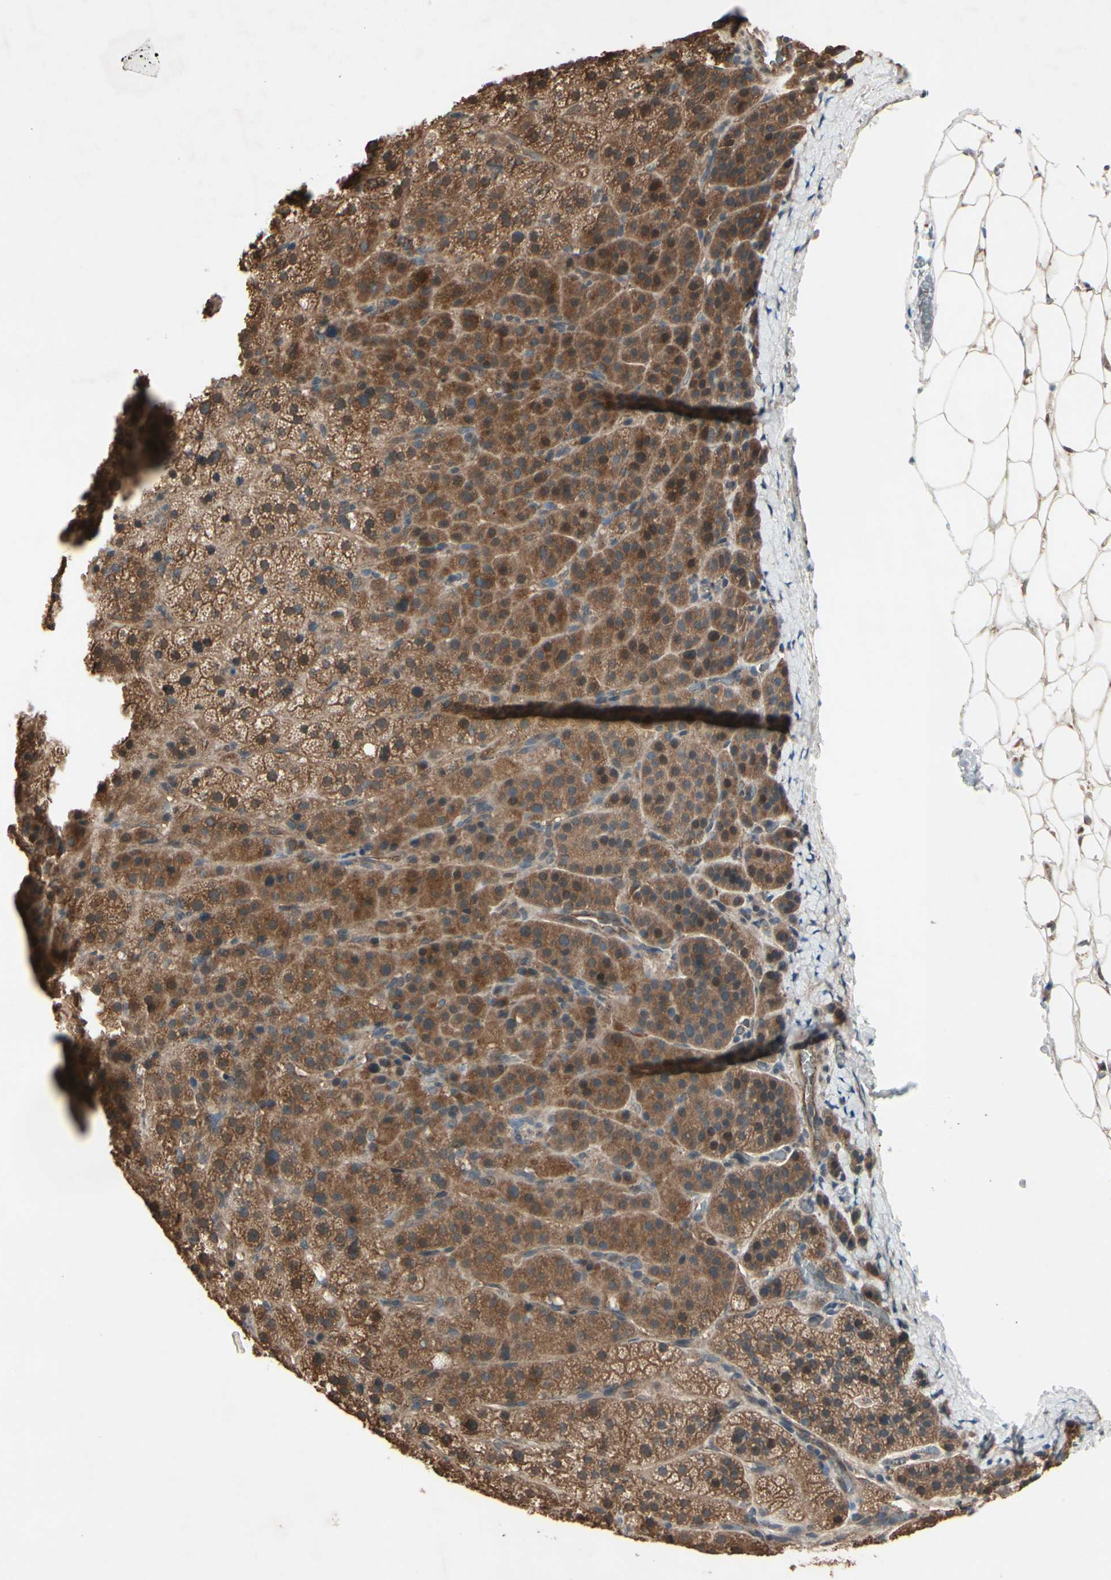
{"staining": {"intensity": "moderate", "quantity": ">75%", "location": "cytoplasmic/membranous"}, "tissue": "adrenal gland", "cell_type": "Glandular cells", "image_type": "normal", "snomed": [{"axis": "morphology", "description": "Normal tissue, NOS"}, {"axis": "topography", "description": "Adrenal gland"}], "caption": "Brown immunohistochemical staining in benign adrenal gland demonstrates moderate cytoplasmic/membranous staining in approximately >75% of glandular cells. (Stains: DAB (3,3'-diaminobenzidine) in brown, nuclei in blue, Microscopy: brightfield microscopy at high magnification).", "gene": "PNPLA7", "patient": {"sex": "female", "age": 57}}